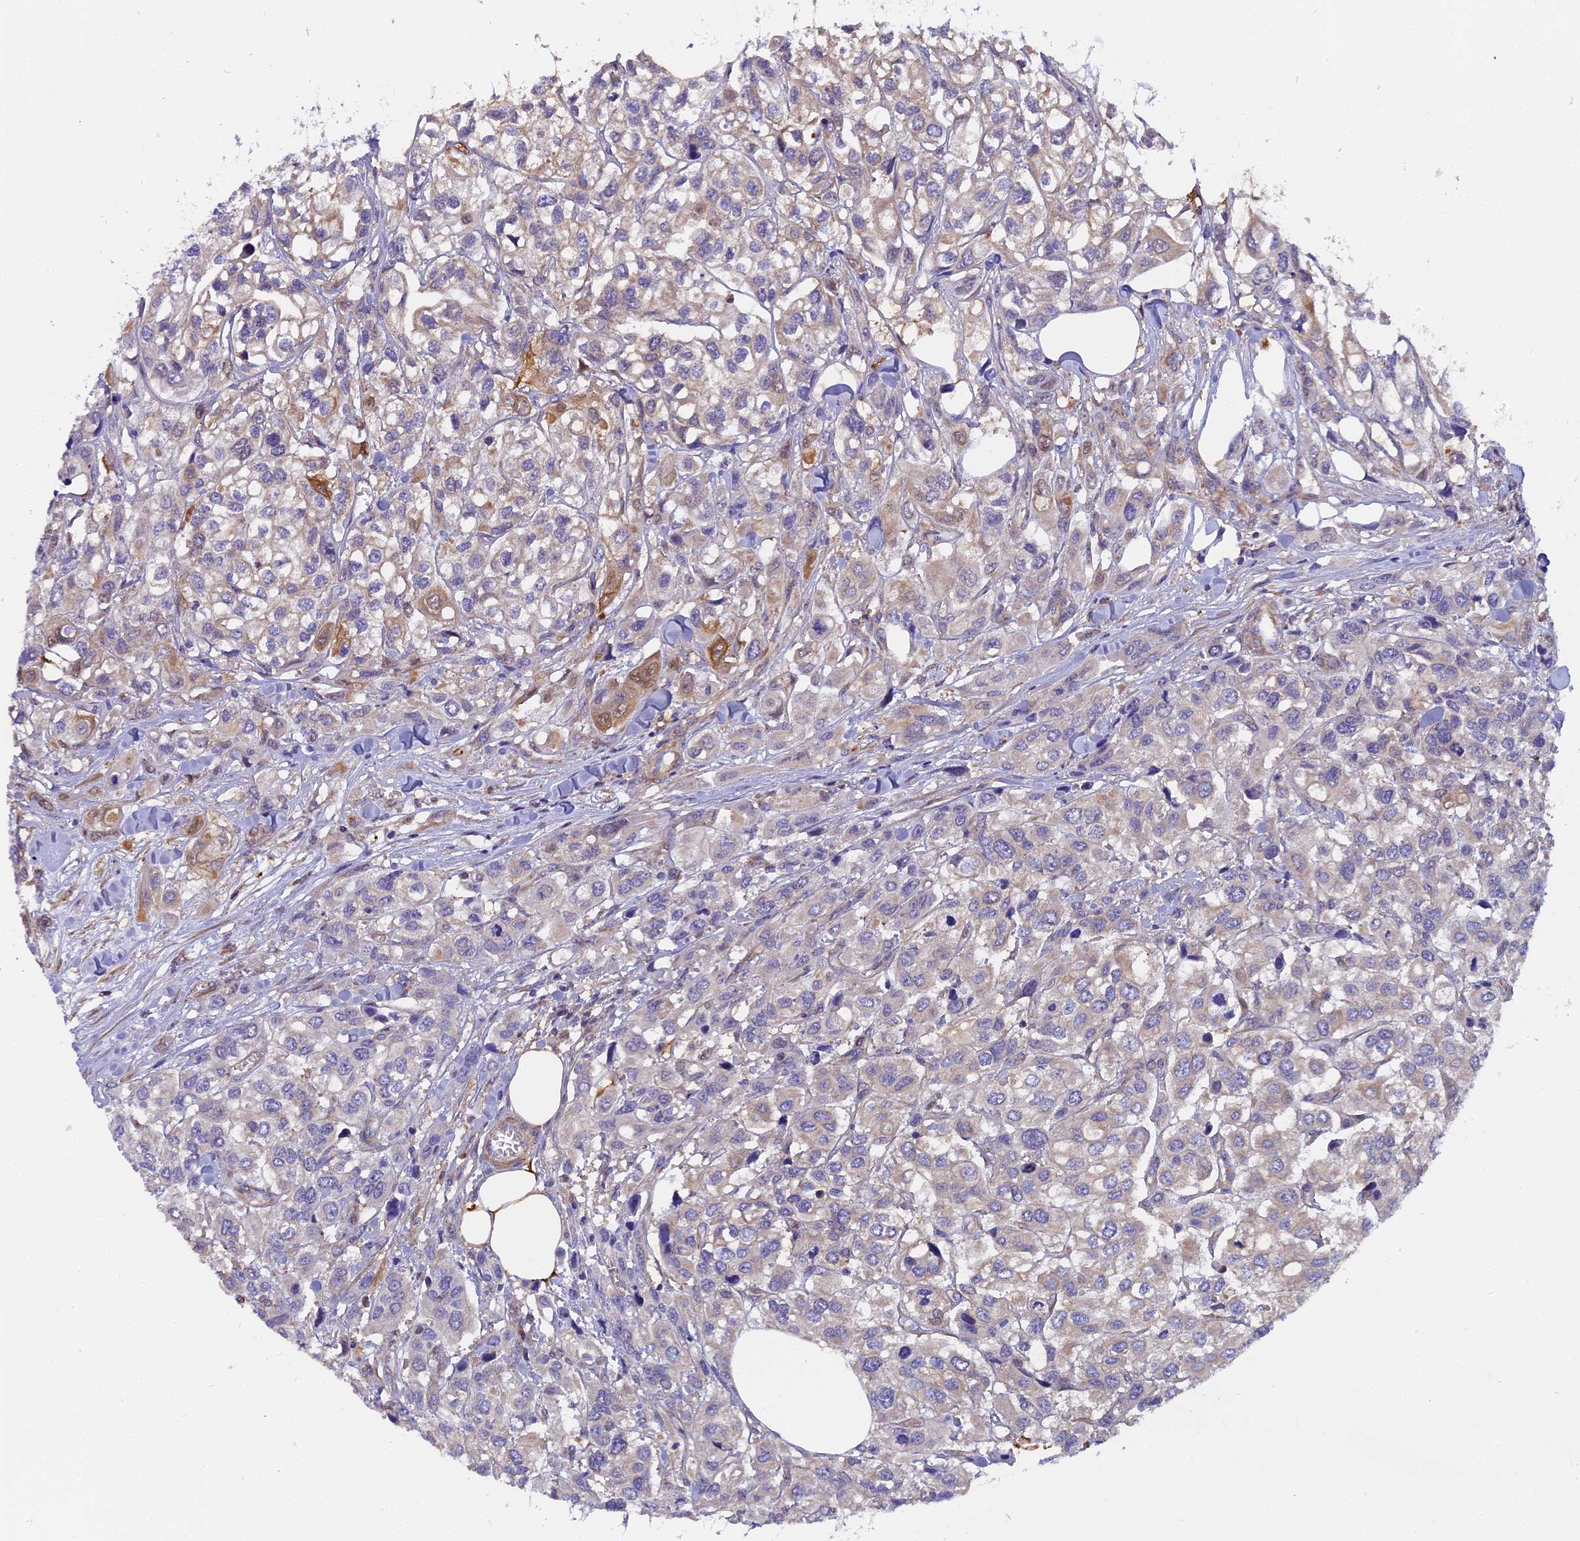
{"staining": {"intensity": "weak", "quantity": "<25%", "location": "cytoplasmic/membranous"}, "tissue": "urothelial cancer", "cell_type": "Tumor cells", "image_type": "cancer", "snomed": [{"axis": "morphology", "description": "Urothelial carcinoma, High grade"}, {"axis": "topography", "description": "Urinary bladder"}], "caption": "A high-resolution histopathology image shows immunohistochemistry (IHC) staining of urothelial cancer, which reveals no significant expression in tumor cells.", "gene": "FAM118B", "patient": {"sex": "male", "age": 67}}